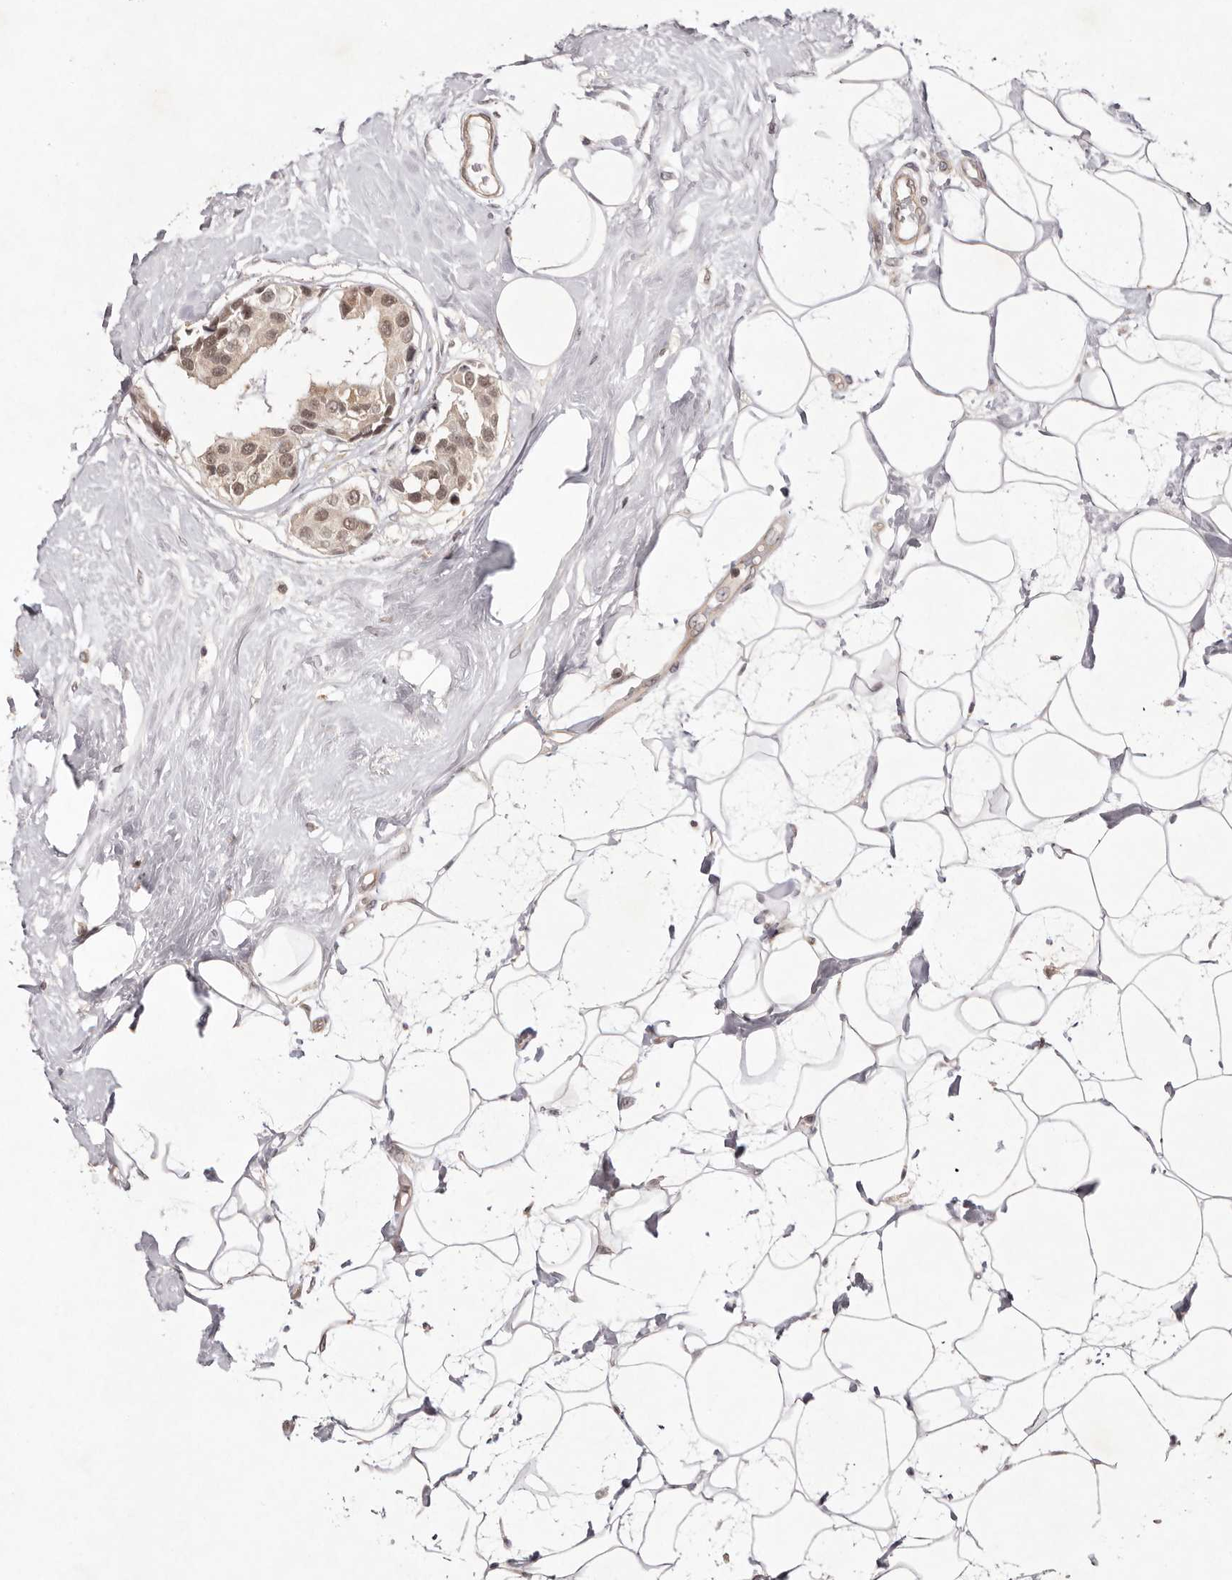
{"staining": {"intensity": "weak", "quantity": ">75%", "location": "cytoplasmic/membranous,nuclear"}, "tissue": "breast cancer", "cell_type": "Tumor cells", "image_type": "cancer", "snomed": [{"axis": "morphology", "description": "Normal tissue, NOS"}, {"axis": "morphology", "description": "Duct carcinoma"}, {"axis": "topography", "description": "Breast"}], "caption": "This photomicrograph shows invasive ductal carcinoma (breast) stained with immunohistochemistry to label a protein in brown. The cytoplasmic/membranous and nuclear of tumor cells show weak positivity for the protein. Nuclei are counter-stained blue.", "gene": "BUD31", "patient": {"sex": "female", "age": 39}}